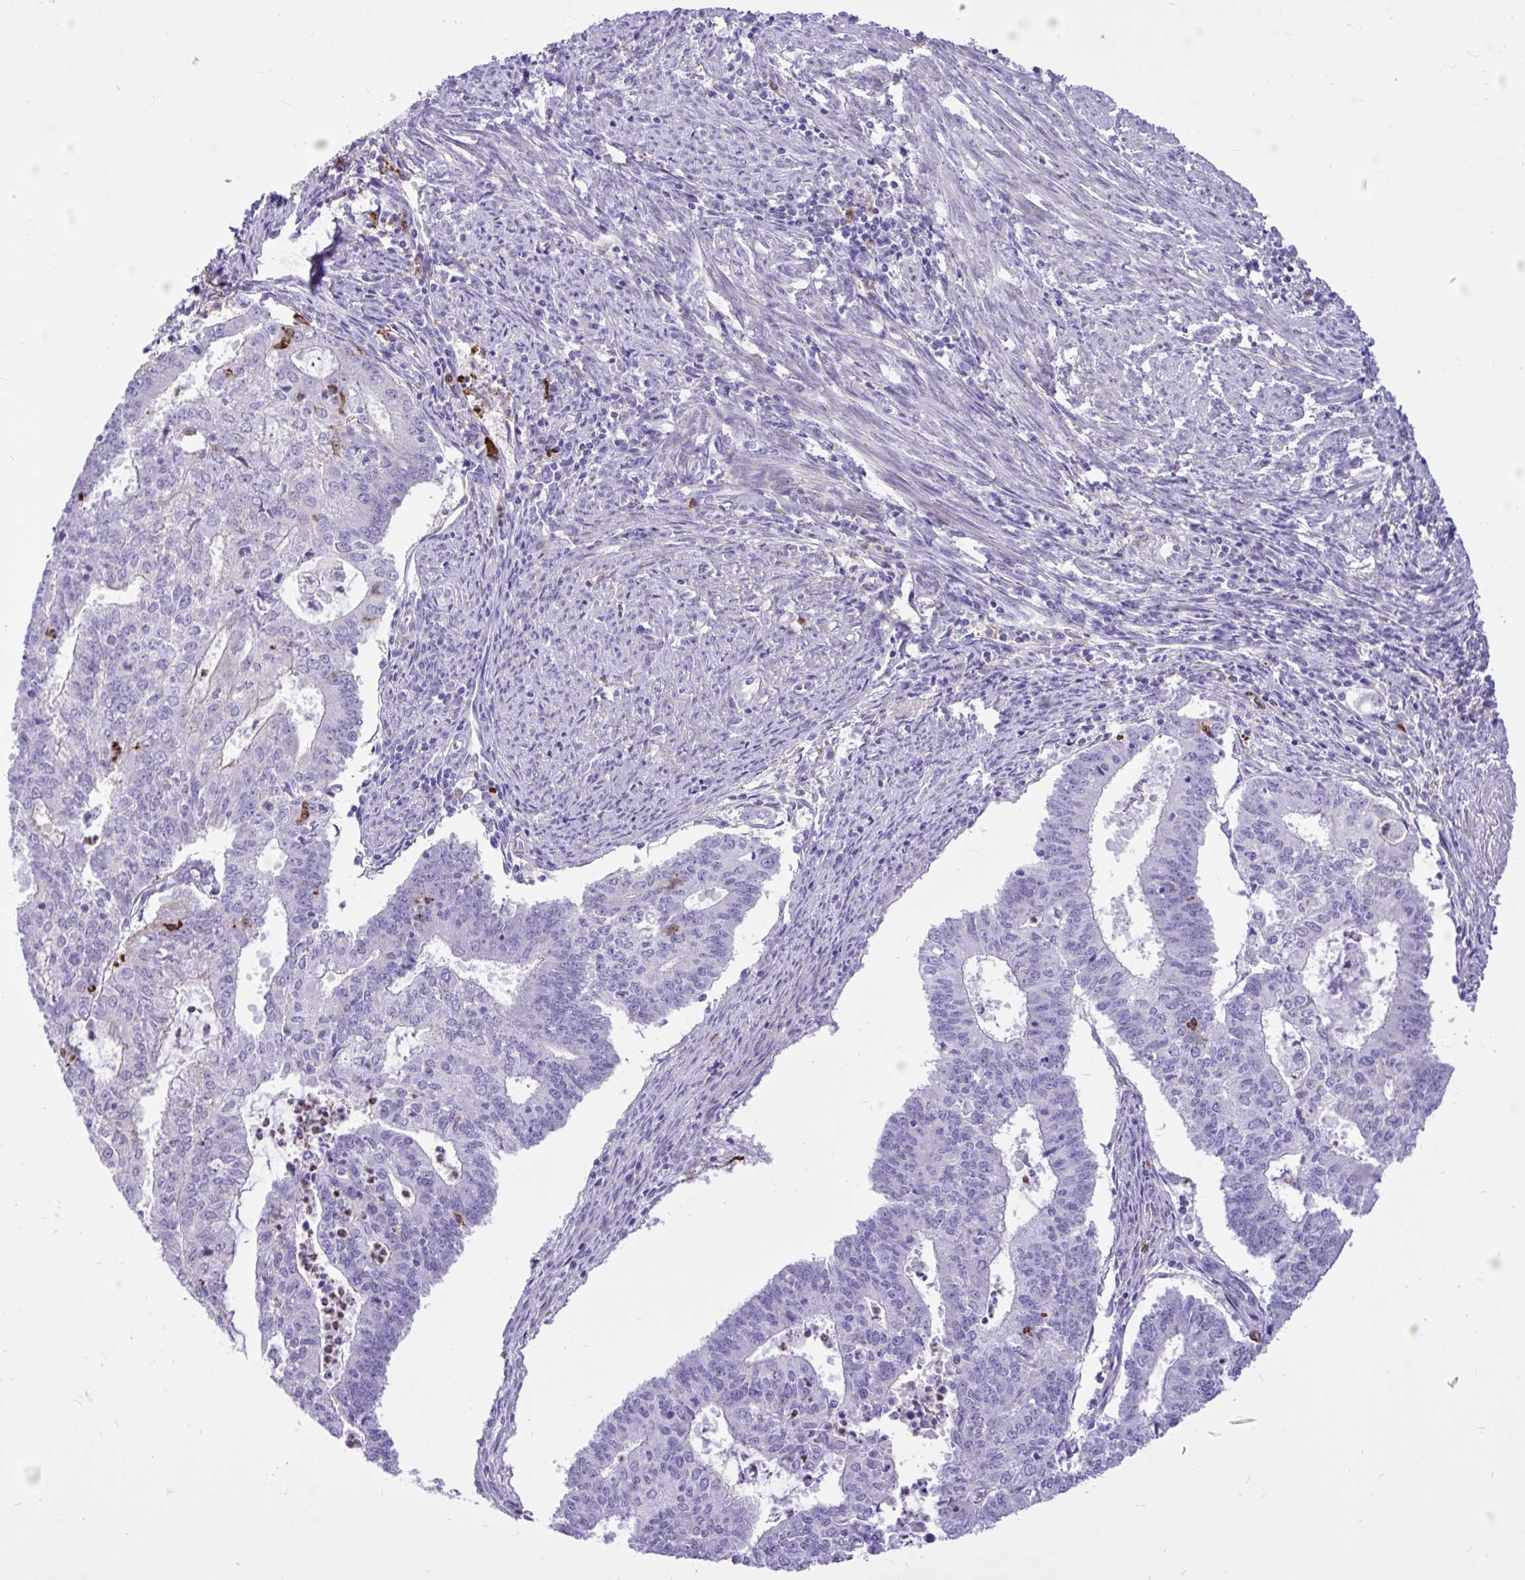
{"staining": {"intensity": "negative", "quantity": "none", "location": "none"}, "tissue": "endometrial cancer", "cell_type": "Tumor cells", "image_type": "cancer", "snomed": [{"axis": "morphology", "description": "Adenocarcinoma, NOS"}, {"axis": "topography", "description": "Endometrium"}], "caption": "This micrograph is of endometrial cancer stained with IHC to label a protein in brown with the nuclei are counter-stained blue. There is no staining in tumor cells.", "gene": "TLR7", "patient": {"sex": "female", "age": 61}}